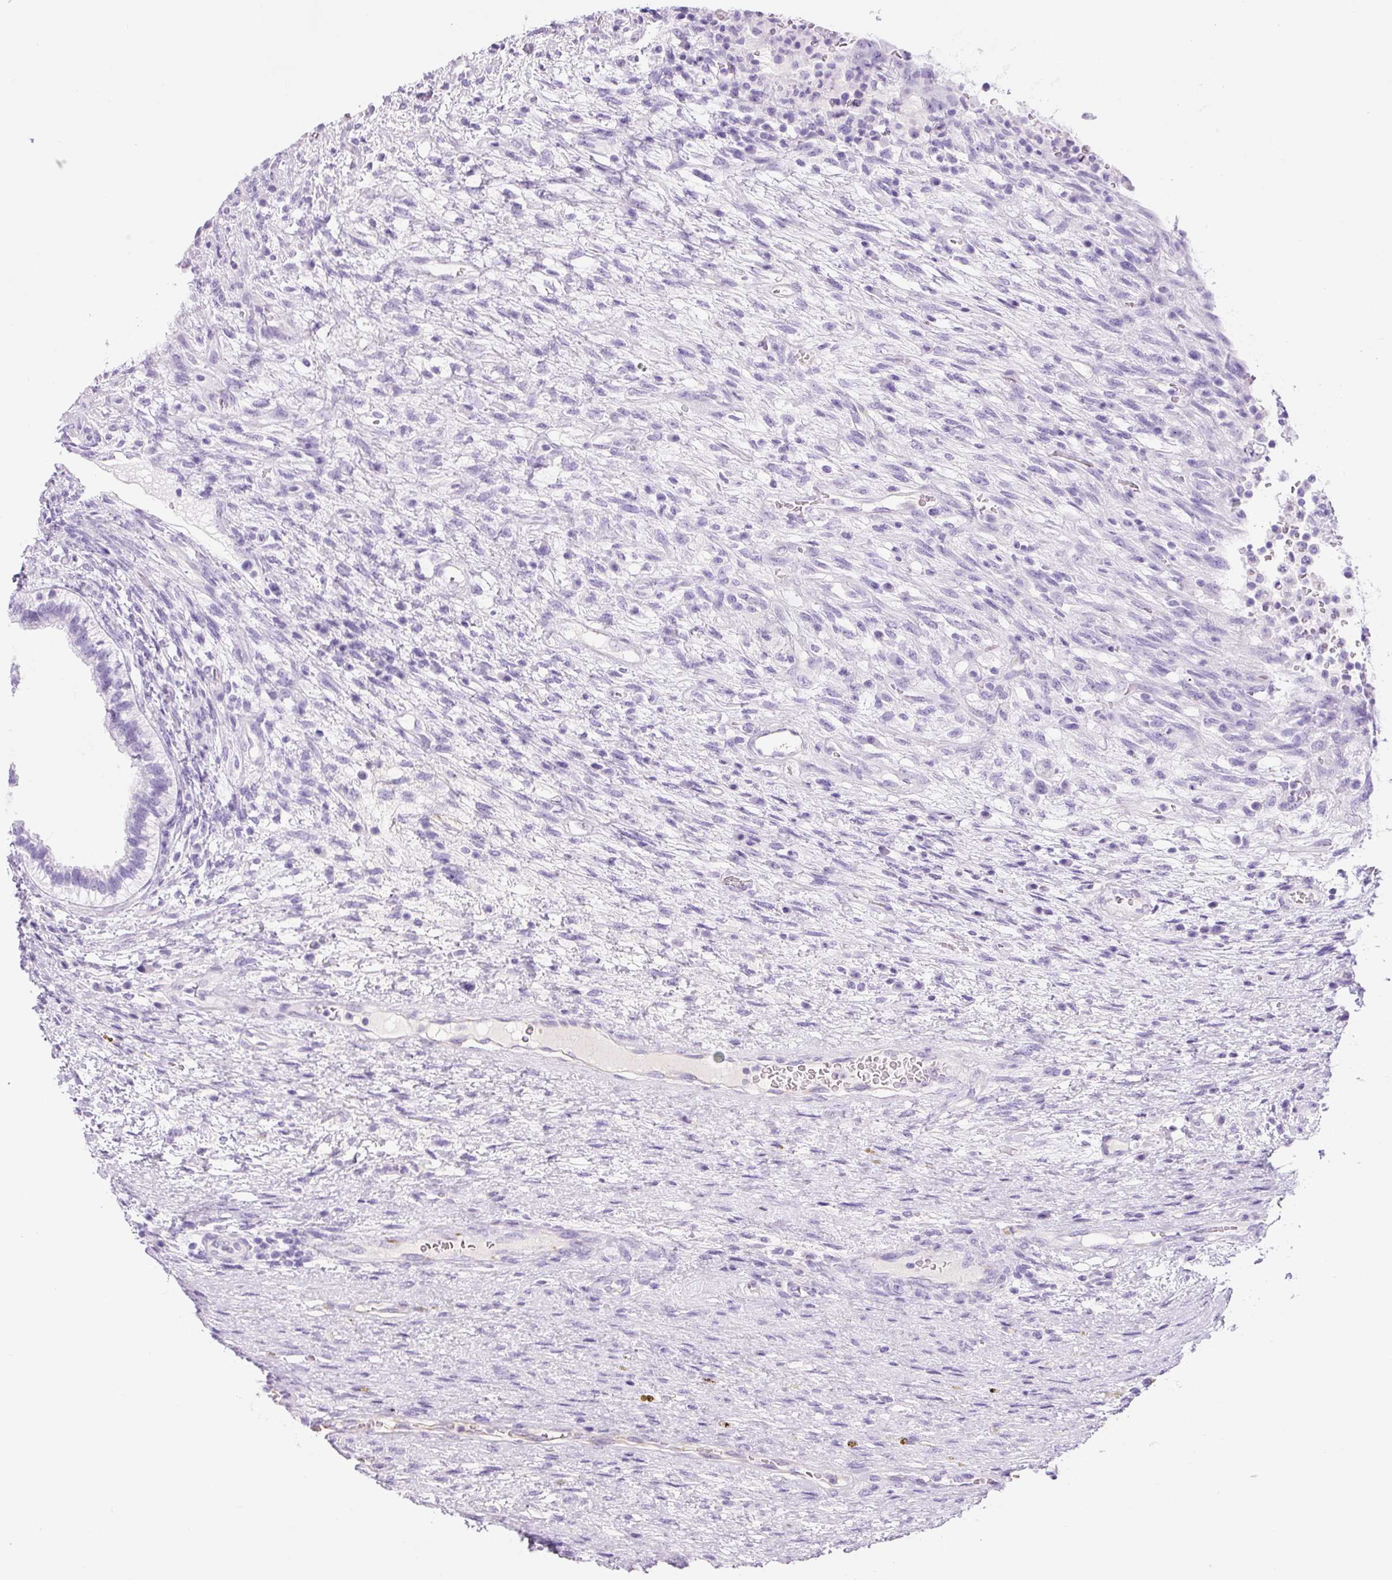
{"staining": {"intensity": "negative", "quantity": "none", "location": "none"}, "tissue": "testis cancer", "cell_type": "Tumor cells", "image_type": "cancer", "snomed": [{"axis": "morphology", "description": "Carcinoma, Embryonal, NOS"}, {"axis": "topography", "description": "Testis"}], "caption": "This is an IHC photomicrograph of testis embryonal carcinoma. There is no expression in tumor cells.", "gene": "RSPO4", "patient": {"sex": "male", "age": 26}}